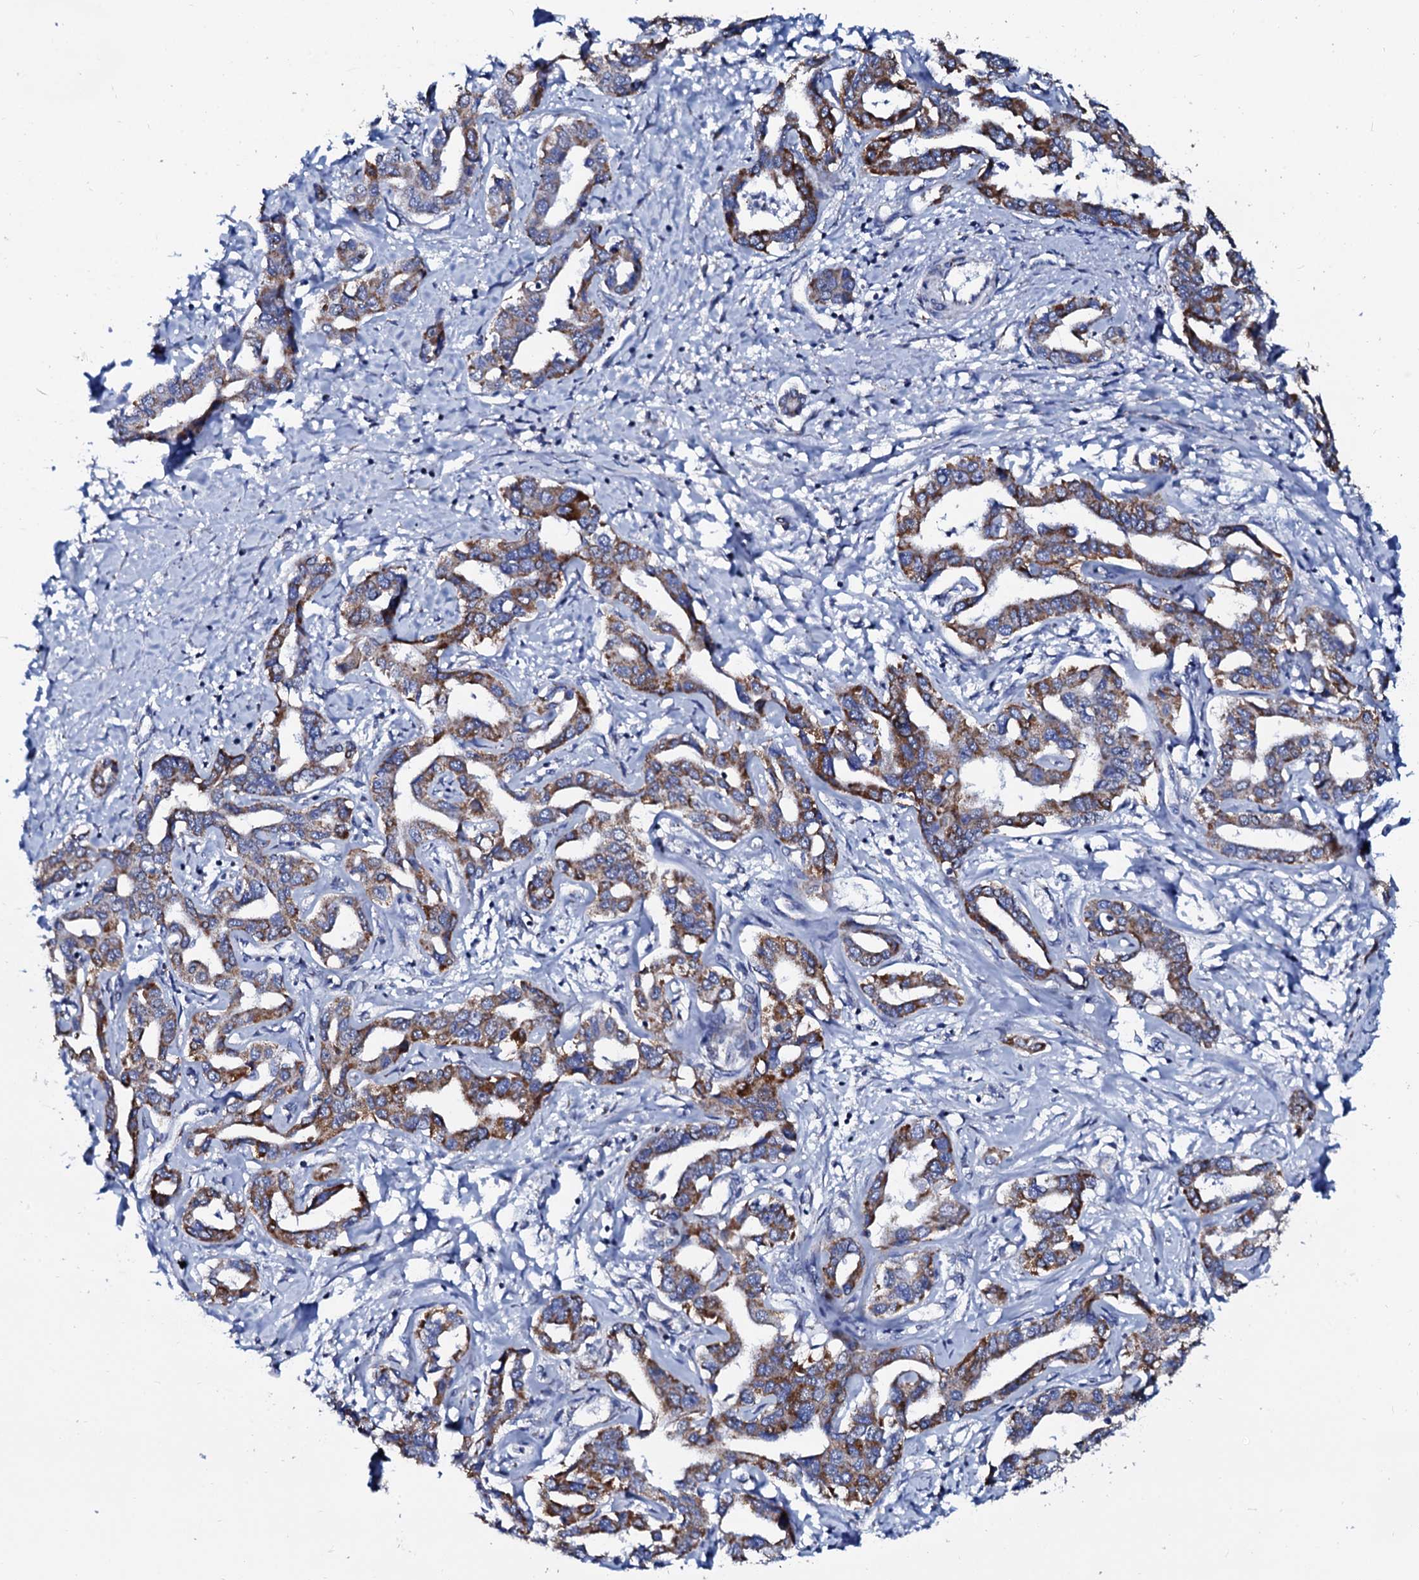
{"staining": {"intensity": "strong", "quantity": ">75%", "location": "cytoplasmic/membranous"}, "tissue": "liver cancer", "cell_type": "Tumor cells", "image_type": "cancer", "snomed": [{"axis": "morphology", "description": "Cholangiocarcinoma"}, {"axis": "topography", "description": "Liver"}], "caption": "Protein staining by IHC demonstrates strong cytoplasmic/membranous staining in approximately >75% of tumor cells in liver cancer.", "gene": "SLC37A4", "patient": {"sex": "male", "age": 59}}